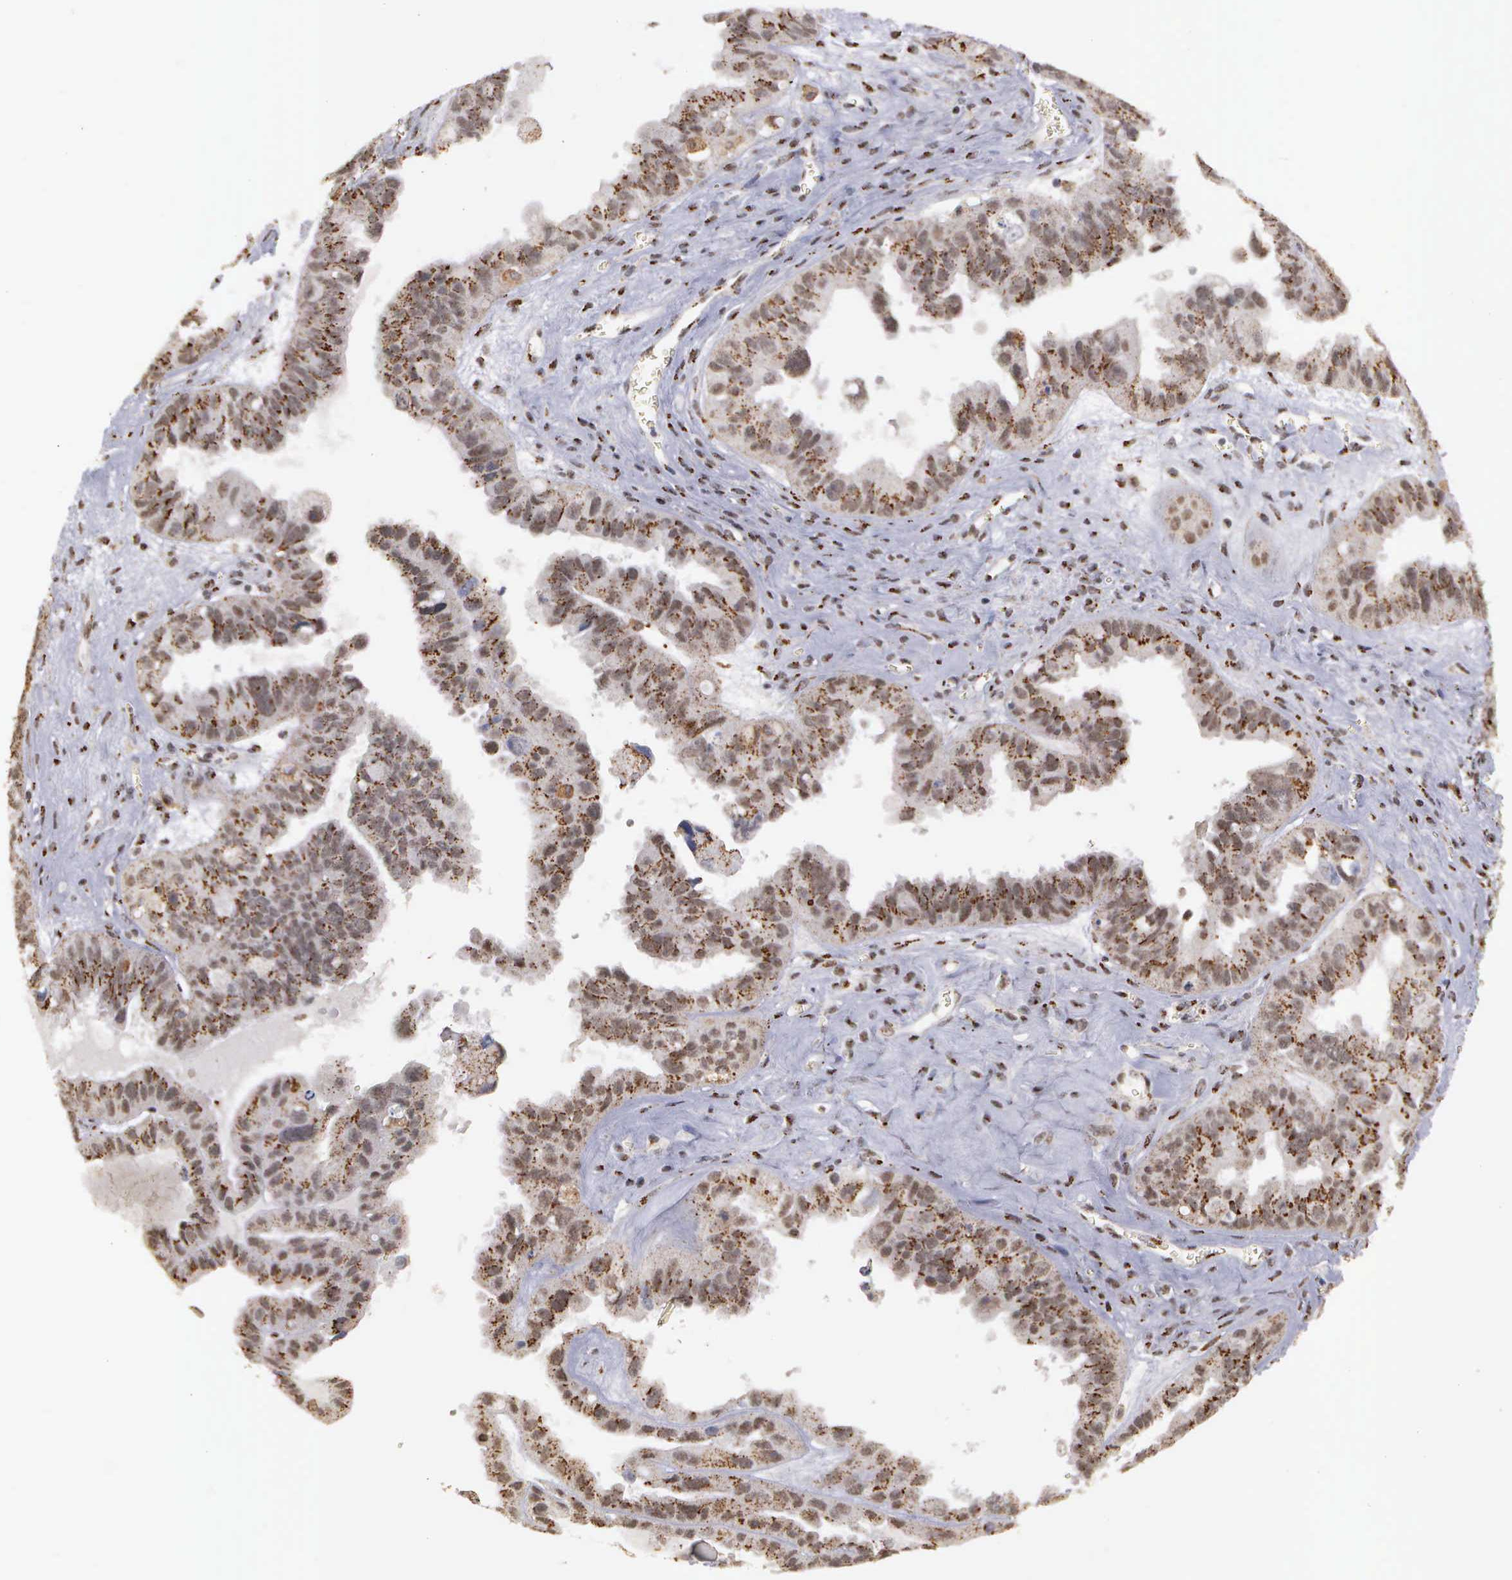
{"staining": {"intensity": "moderate", "quantity": ">75%", "location": "cytoplasmic/membranous,nuclear"}, "tissue": "ovarian cancer", "cell_type": "Tumor cells", "image_type": "cancer", "snomed": [{"axis": "morphology", "description": "Carcinoma, endometroid"}, {"axis": "topography", "description": "Ovary"}], "caption": "This image shows ovarian cancer stained with immunohistochemistry to label a protein in brown. The cytoplasmic/membranous and nuclear of tumor cells show moderate positivity for the protein. Nuclei are counter-stained blue.", "gene": "GTF2A1", "patient": {"sex": "female", "age": 85}}